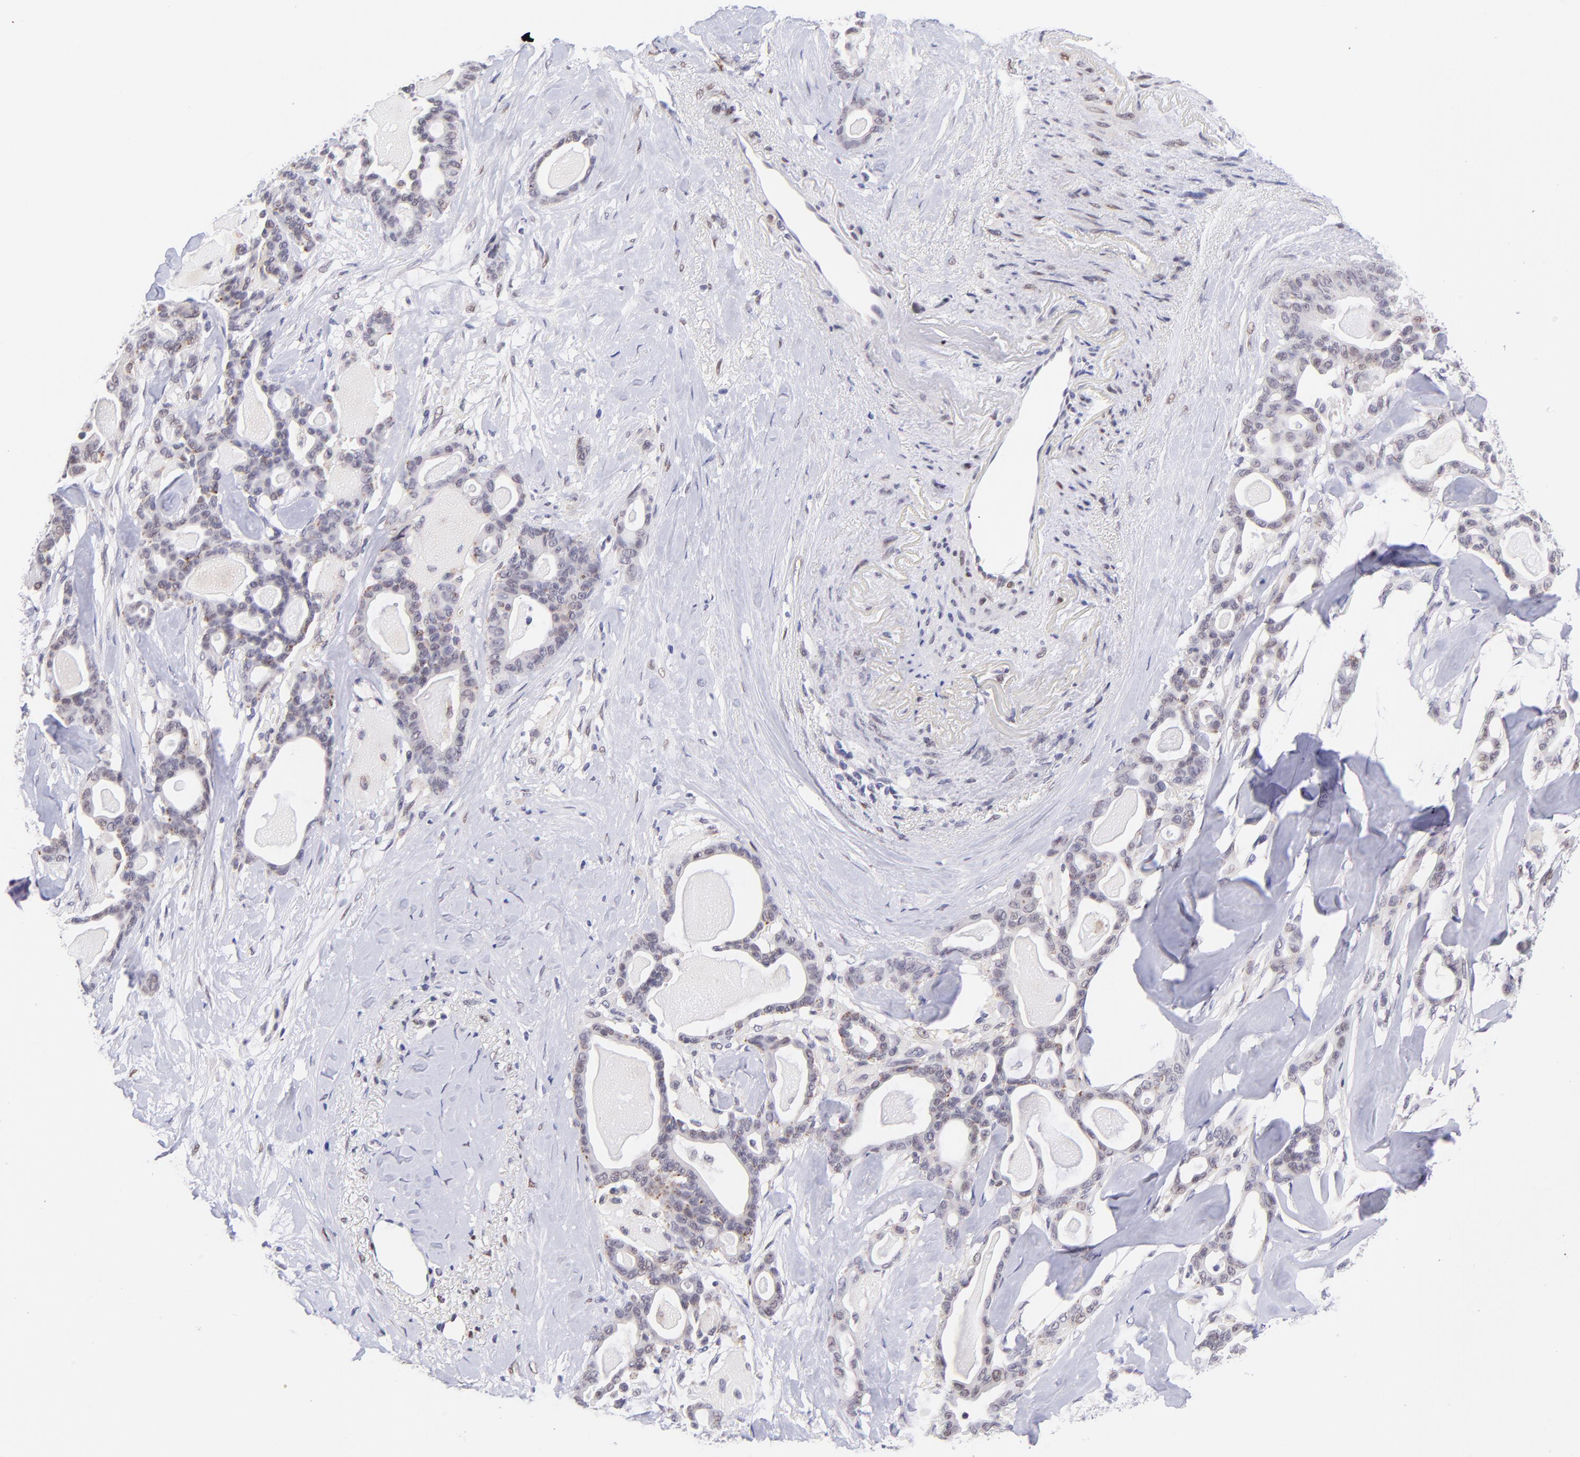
{"staining": {"intensity": "weak", "quantity": "<25%", "location": "nuclear"}, "tissue": "pancreatic cancer", "cell_type": "Tumor cells", "image_type": "cancer", "snomed": [{"axis": "morphology", "description": "Adenocarcinoma, NOS"}, {"axis": "topography", "description": "Pancreas"}], "caption": "Immunohistochemistry (IHC) image of neoplastic tissue: adenocarcinoma (pancreatic) stained with DAB exhibits no significant protein expression in tumor cells. (Stains: DAB immunohistochemistry with hematoxylin counter stain, Microscopy: brightfield microscopy at high magnification).", "gene": "SOX6", "patient": {"sex": "male", "age": 63}}